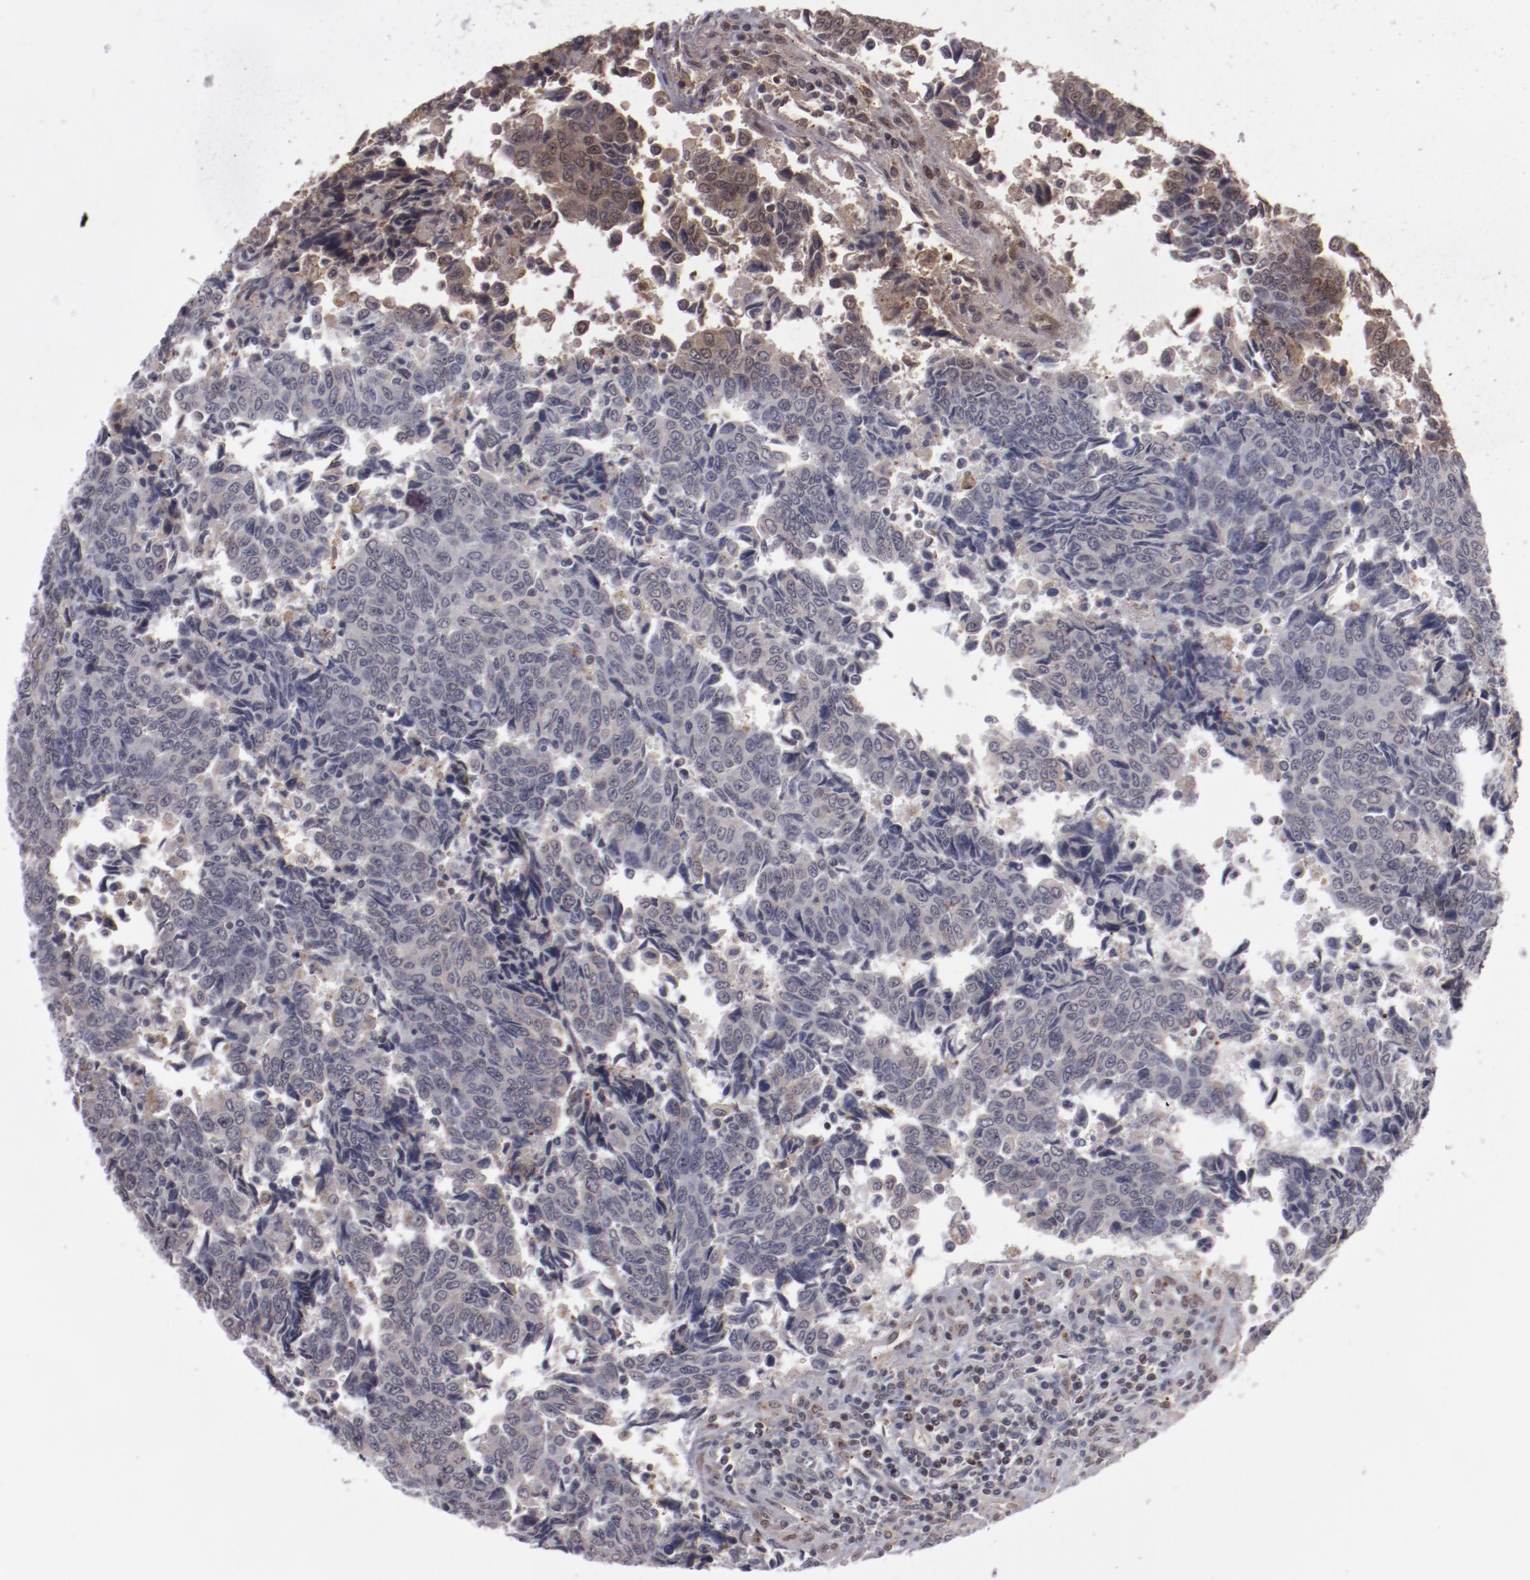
{"staining": {"intensity": "negative", "quantity": "none", "location": "none"}, "tissue": "urothelial cancer", "cell_type": "Tumor cells", "image_type": "cancer", "snomed": [{"axis": "morphology", "description": "Urothelial carcinoma, High grade"}, {"axis": "topography", "description": "Urinary bladder"}], "caption": "DAB (3,3'-diaminobenzidine) immunohistochemical staining of human high-grade urothelial carcinoma reveals no significant expression in tumor cells.", "gene": "LEF1", "patient": {"sex": "male", "age": 86}}